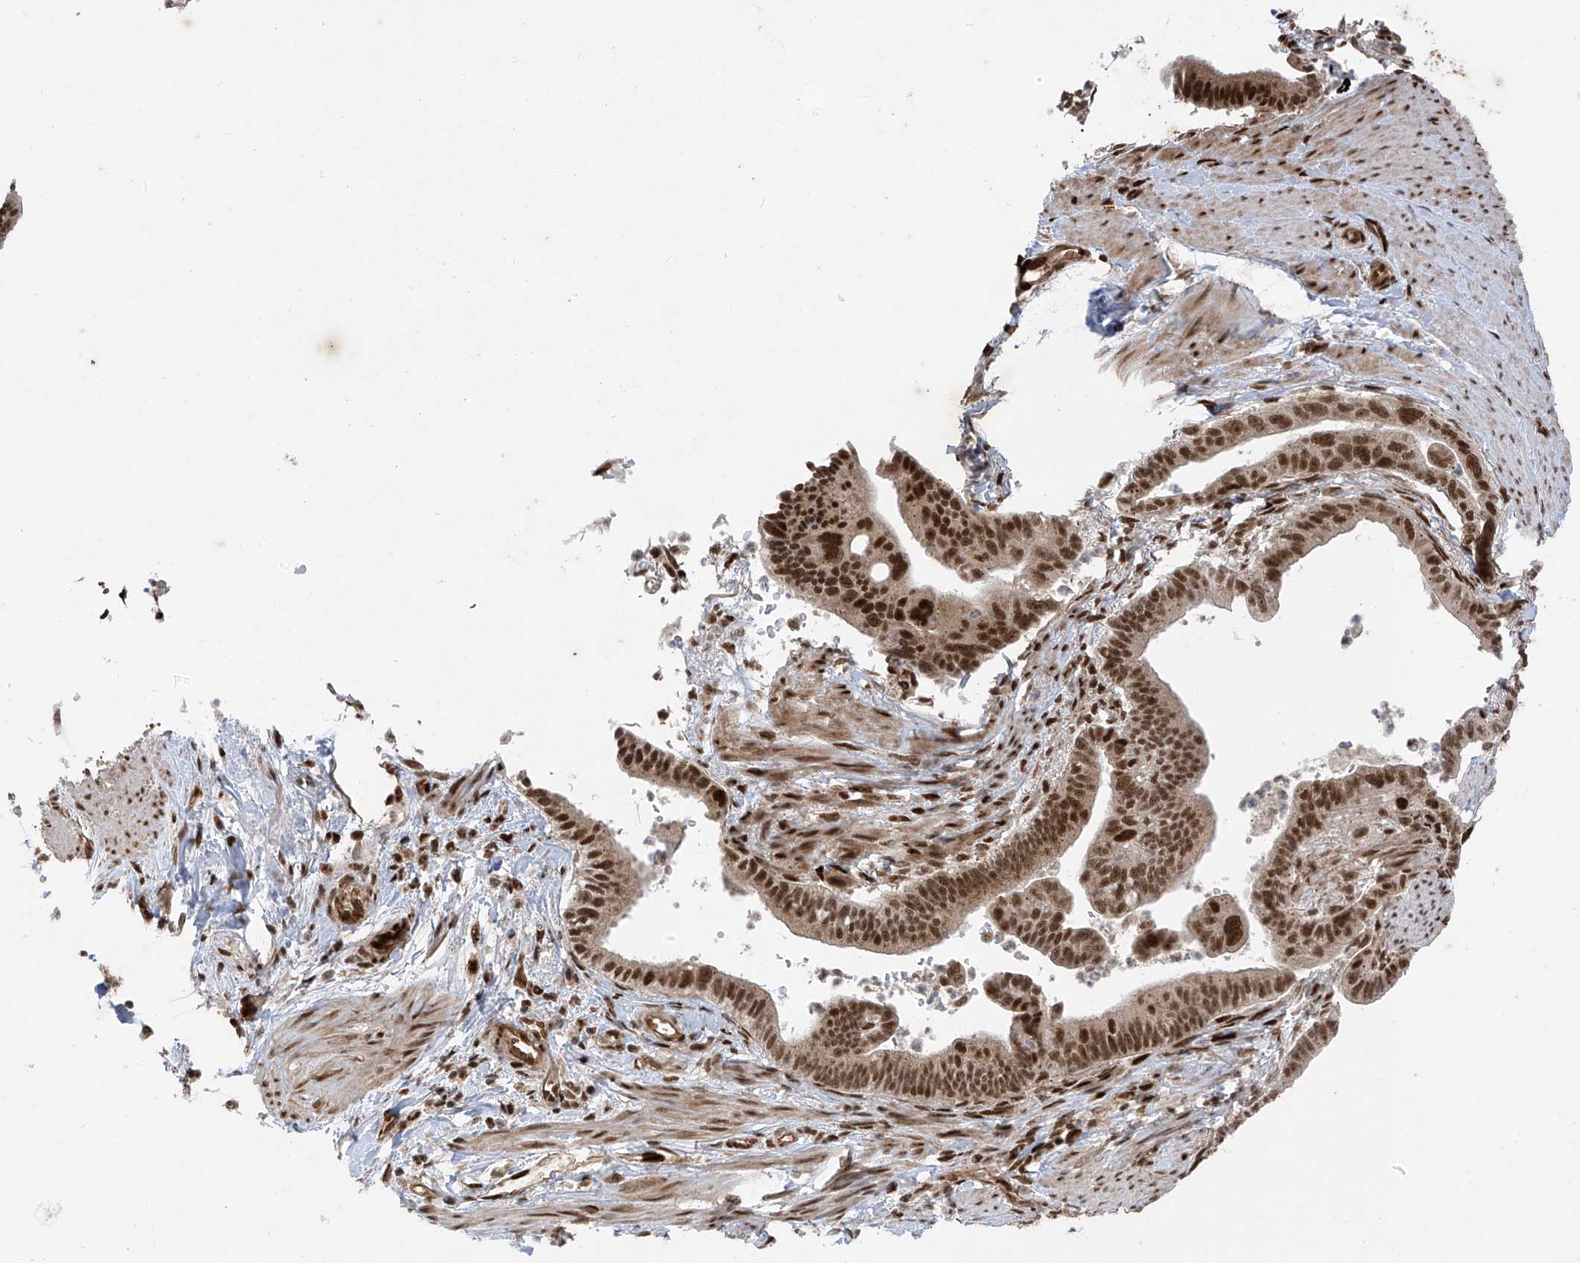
{"staining": {"intensity": "strong", "quantity": ">75%", "location": "nuclear"}, "tissue": "pancreatic cancer", "cell_type": "Tumor cells", "image_type": "cancer", "snomed": [{"axis": "morphology", "description": "Adenocarcinoma, NOS"}, {"axis": "topography", "description": "Pancreas"}], "caption": "Protein staining exhibits strong nuclear staining in about >75% of tumor cells in adenocarcinoma (pancreatic). The staining was performed using DAB to visualize the protein expression in brown, while the nuclei were stained in blue with hematoxylin (Magnification: 20x).", "gene": "ARHGEF3", "patient": {"sex": "male", "age": 70}}